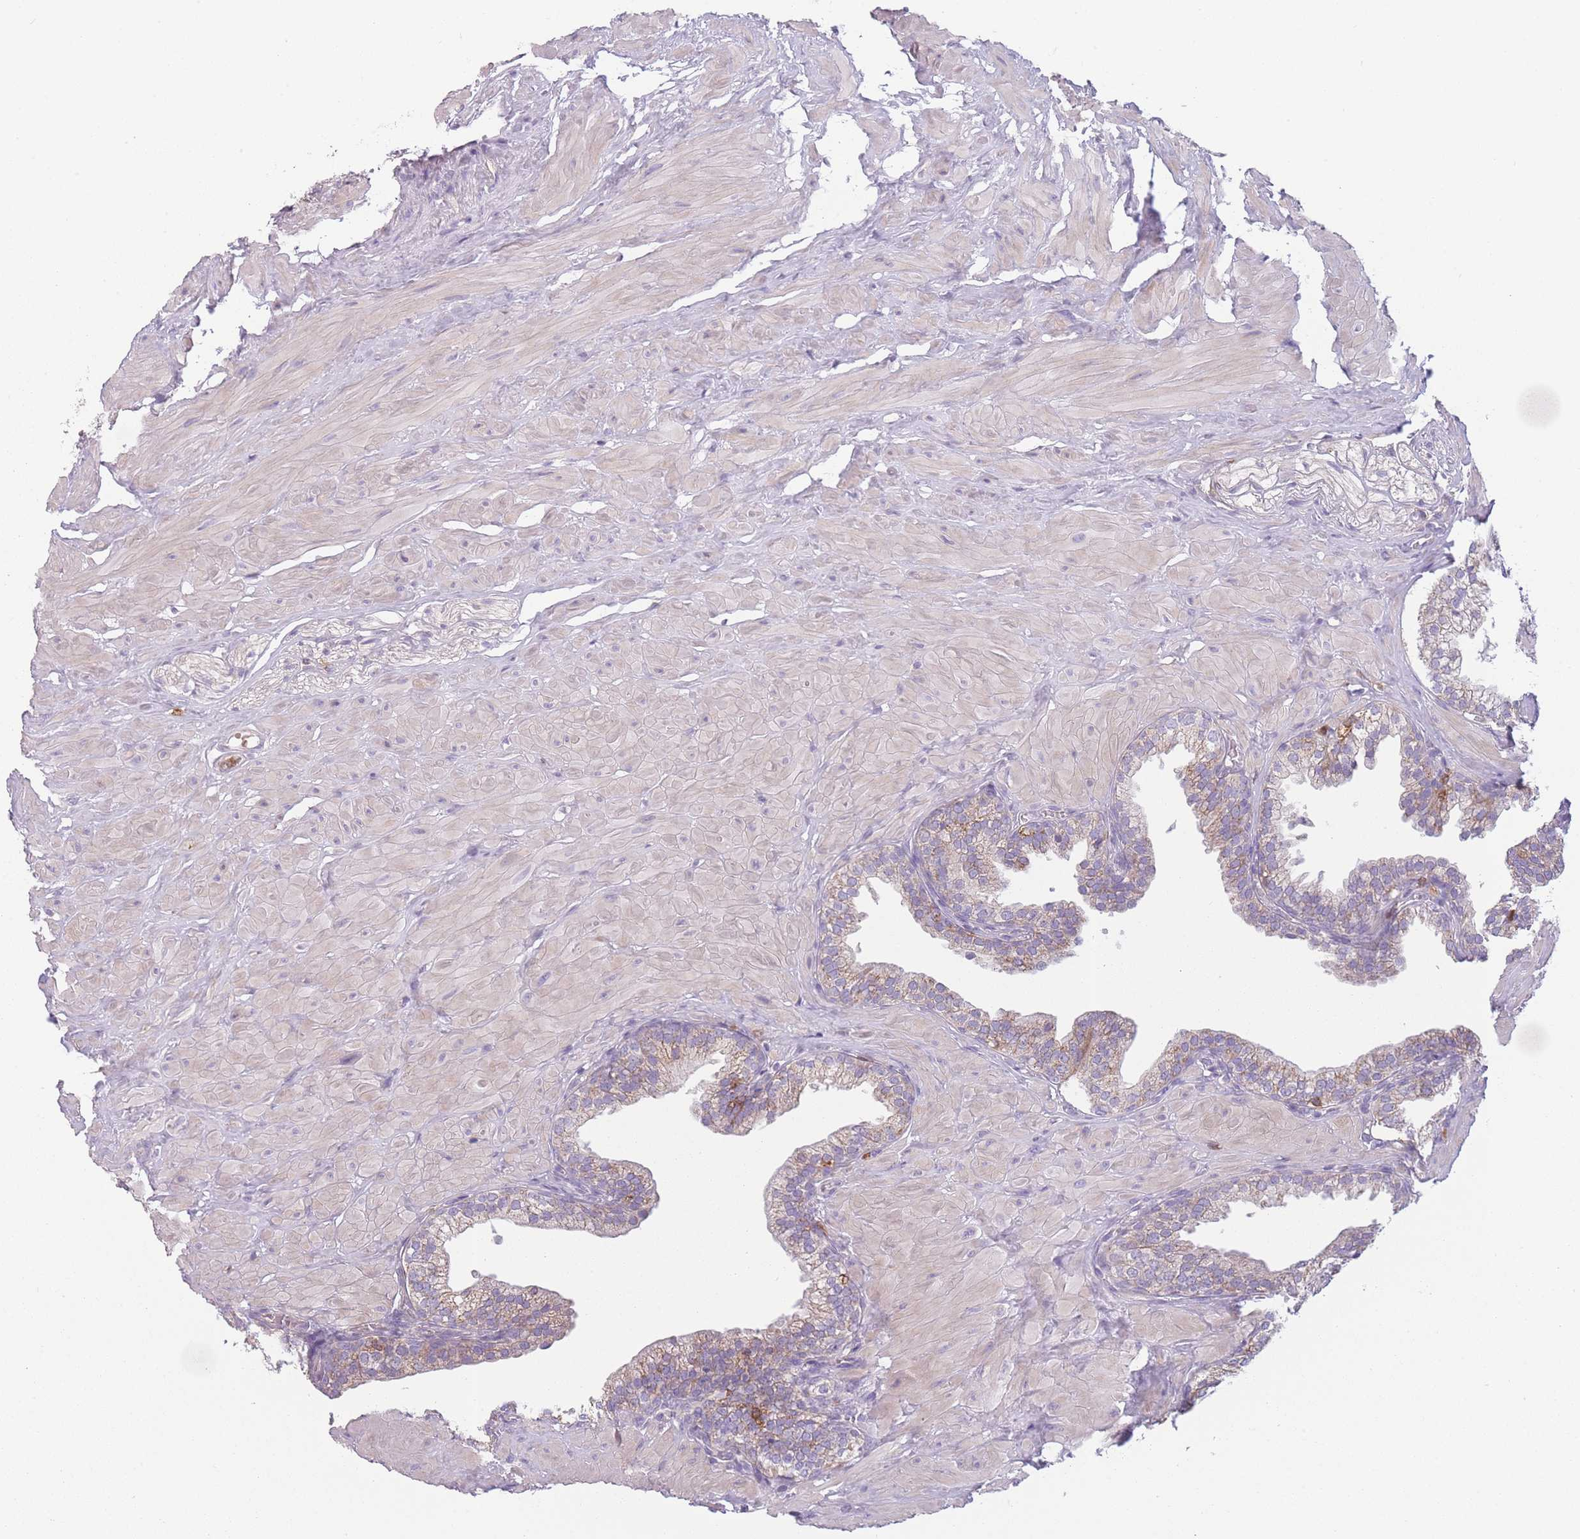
{"staining": {"intensity": "moderate", "quantity": "<25%", "location": "cytoplasmic/membranous"}, "tissue": "prostate", "cell_type": "Glandular cells", "image_type": "normal", "snomed": [{"axis": "morphology", "description": "Normal tissue, NOS"}, {"axis": "topography", "description": "Prostate"}, {"axis": "topography", "description": "Peripheral nerve tissue"}], "caption": "Glandular cells exhibit moderate cytoplasmic/membranous staining in about <25% of cells in normal prostate. The protein of interest is stained brown, and the nuclei are stained in blue (DAB IHC with brightfield microscopy, high magnification).", "gene": "PRAM1", "patient": {"sex": "male", "age": 55}}